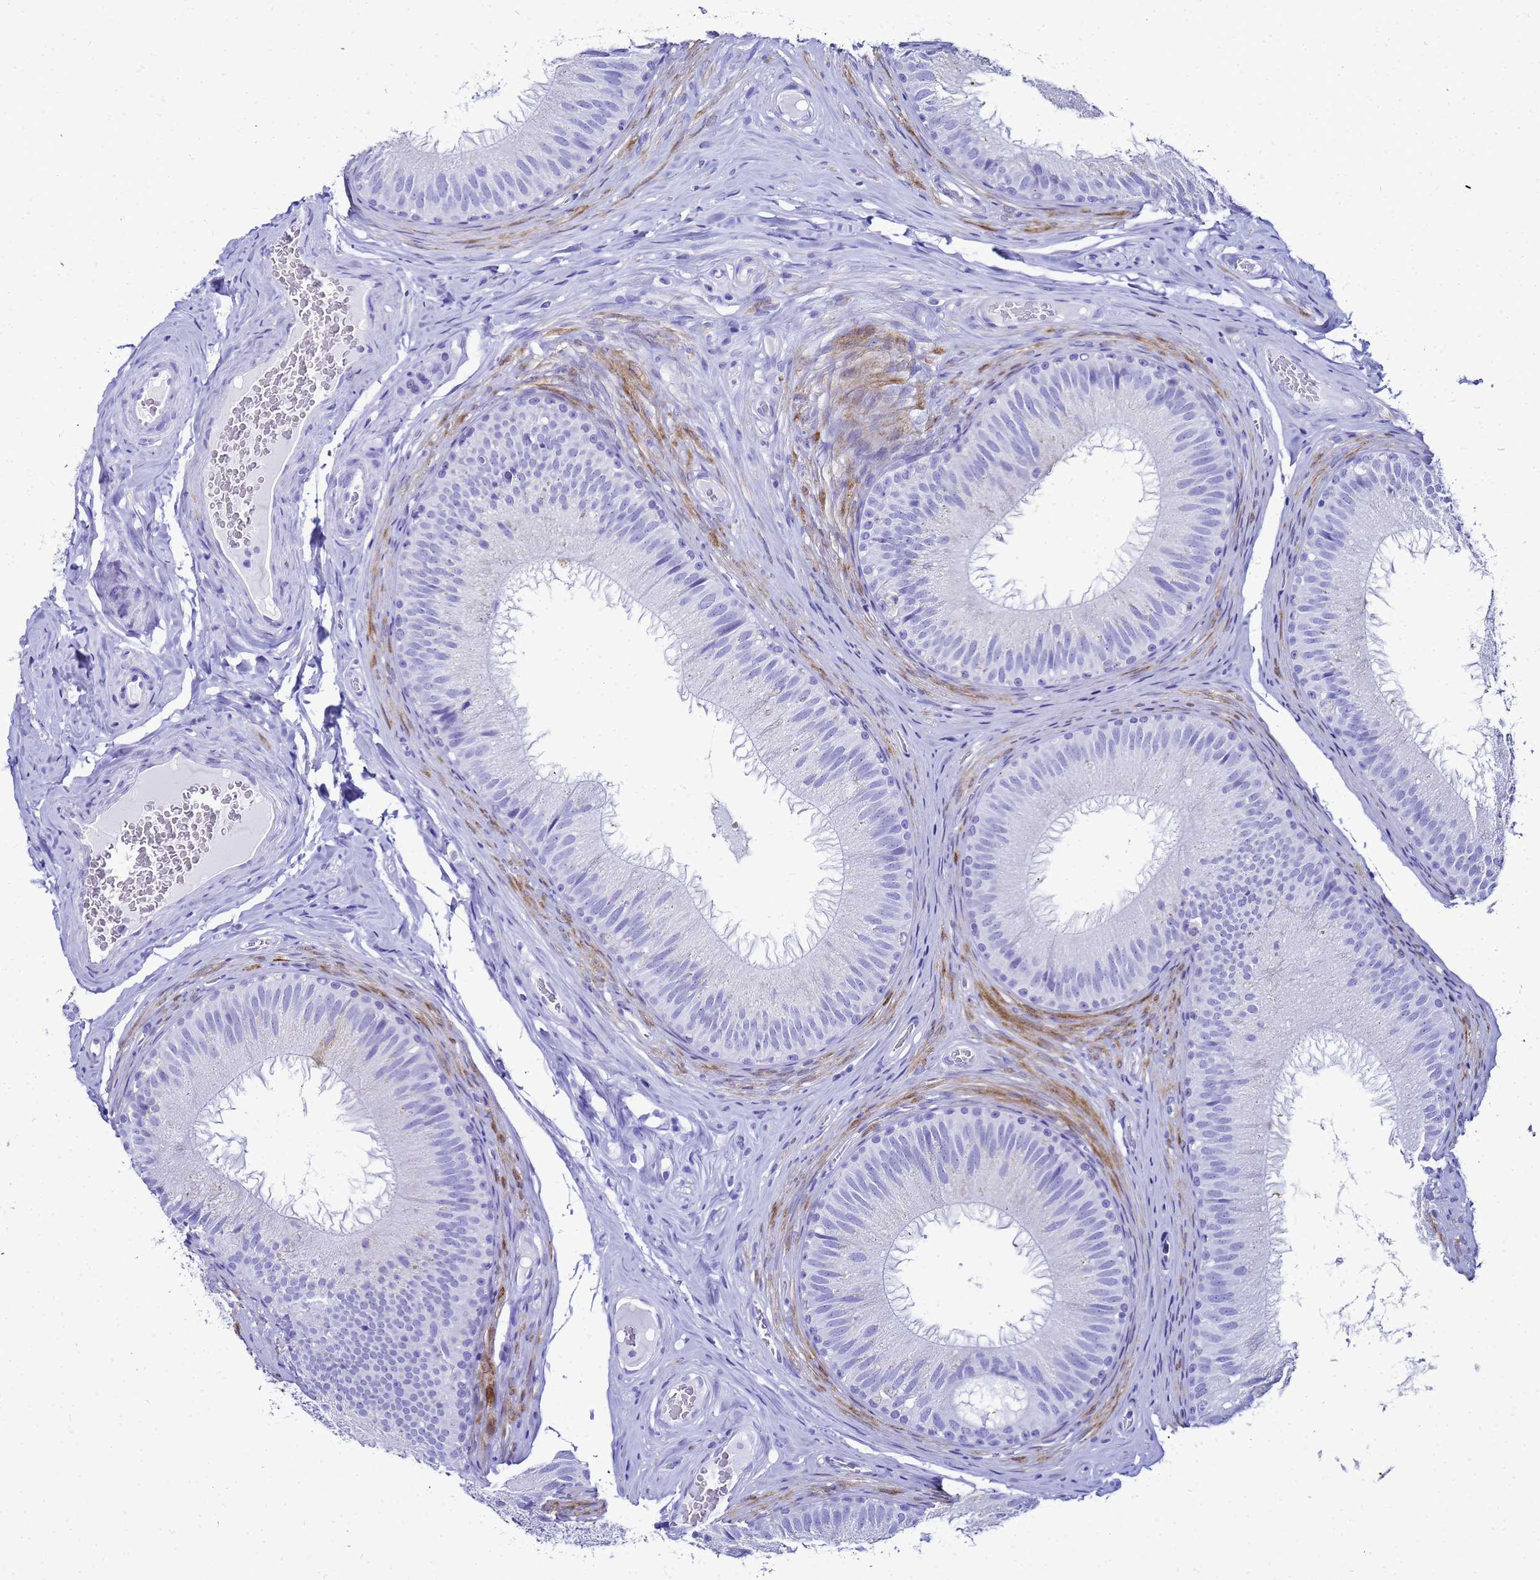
{"staining": {"intensity": "negative", "quantity": "none", "location": "none"}, "tissue": "epididymis", "cell_type": "Glandular cells", "image_type": "normal", "snomed": [{"axis": "morphology", "description": "Normal tissue, NOS"}, {"axis": "topography", "description": "Epididymis"}], "caption": "A high-resolution histopathology image shows IHC staining of benign epididymis, which reveals no significant expression in glandular cells.", "gene": "CKB", "patient": {"sex": "male", "age": 34}}